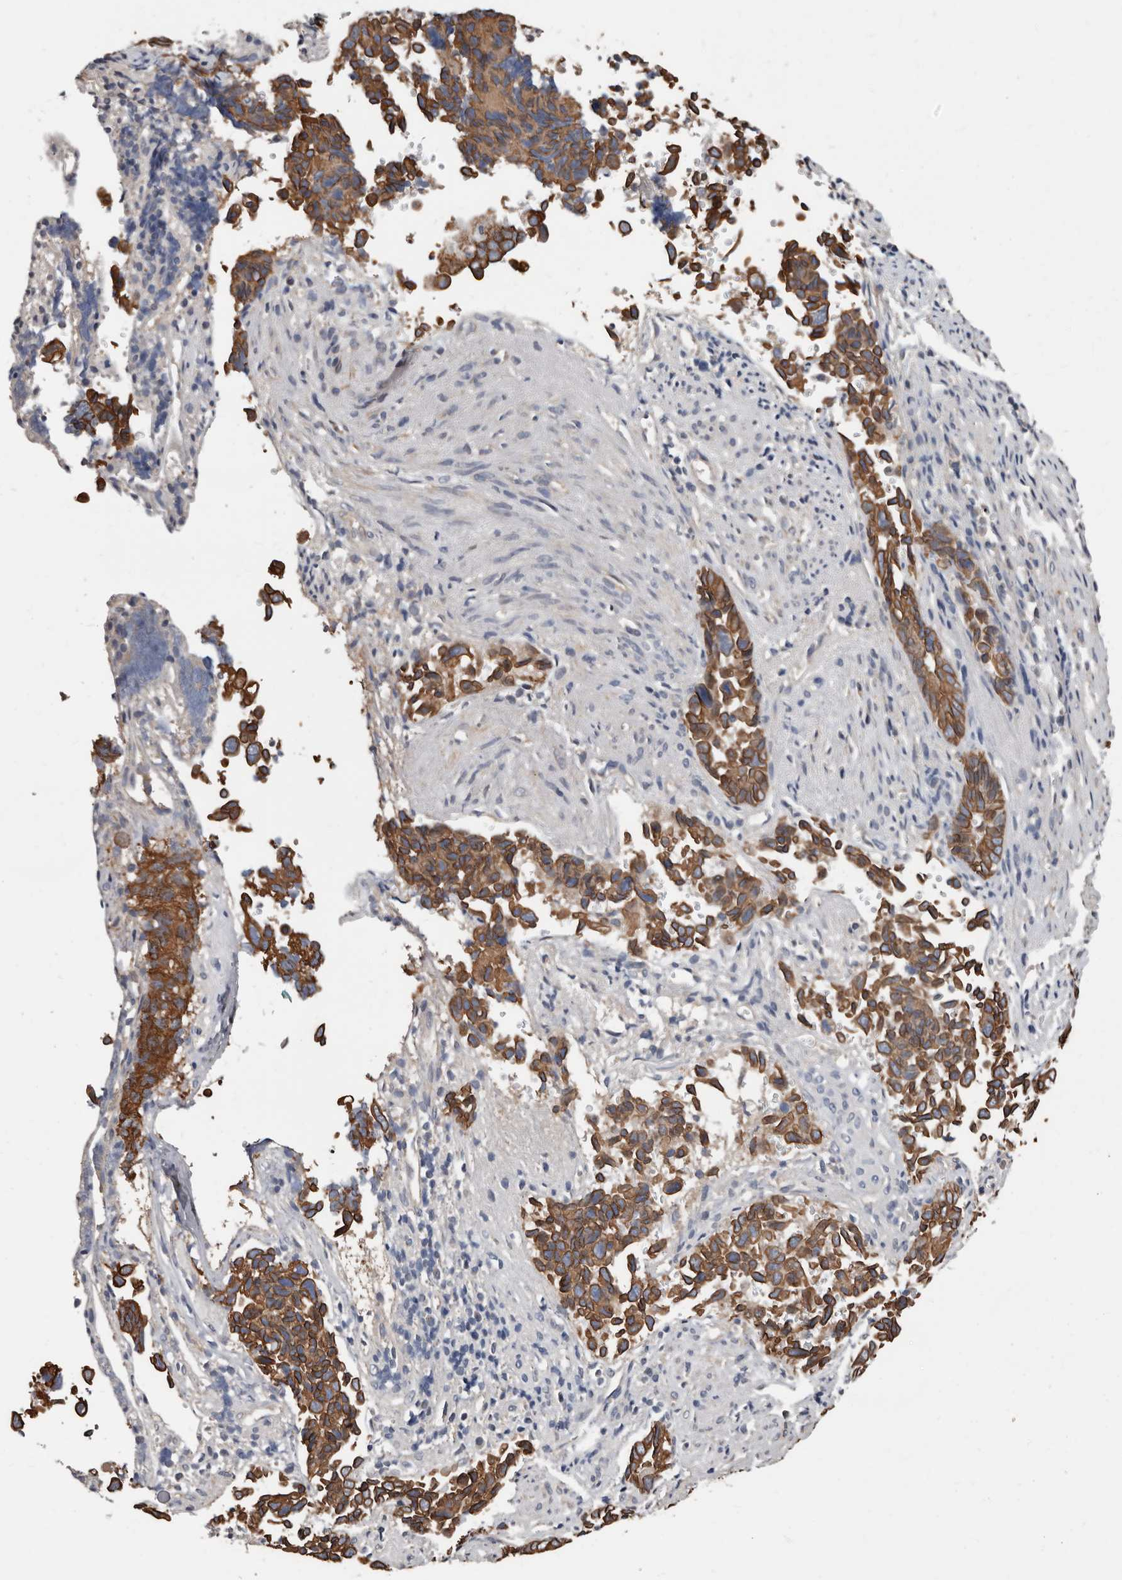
{"staining": {"intensity": "strong", "quantity": ">75%", "location": "cytoplasmic/membranous"}, "tissue": "liver cancer", "cell_type": "Tumor cells", "image_type": "cancer", "snomed": [{"axis": "morphology", "description": "Cholangiocarcinoma"}, {"axis": "topography", "description": "Liver"}], "caption": "A photomicrograph of human cholangiocarcinoma (liver) stained for a protein shows strong cytoplasmic/membranous brown staining in tumor cells. The staining was performed using DAB (3,3'-diaminobenzidine) to visualize the protein expression in brown, while the nuclei were stained in blue with hematoxylin (Magnification: 20x).", "gene": "MRPL18", "patient": {"sex": "female", "age": 79}}